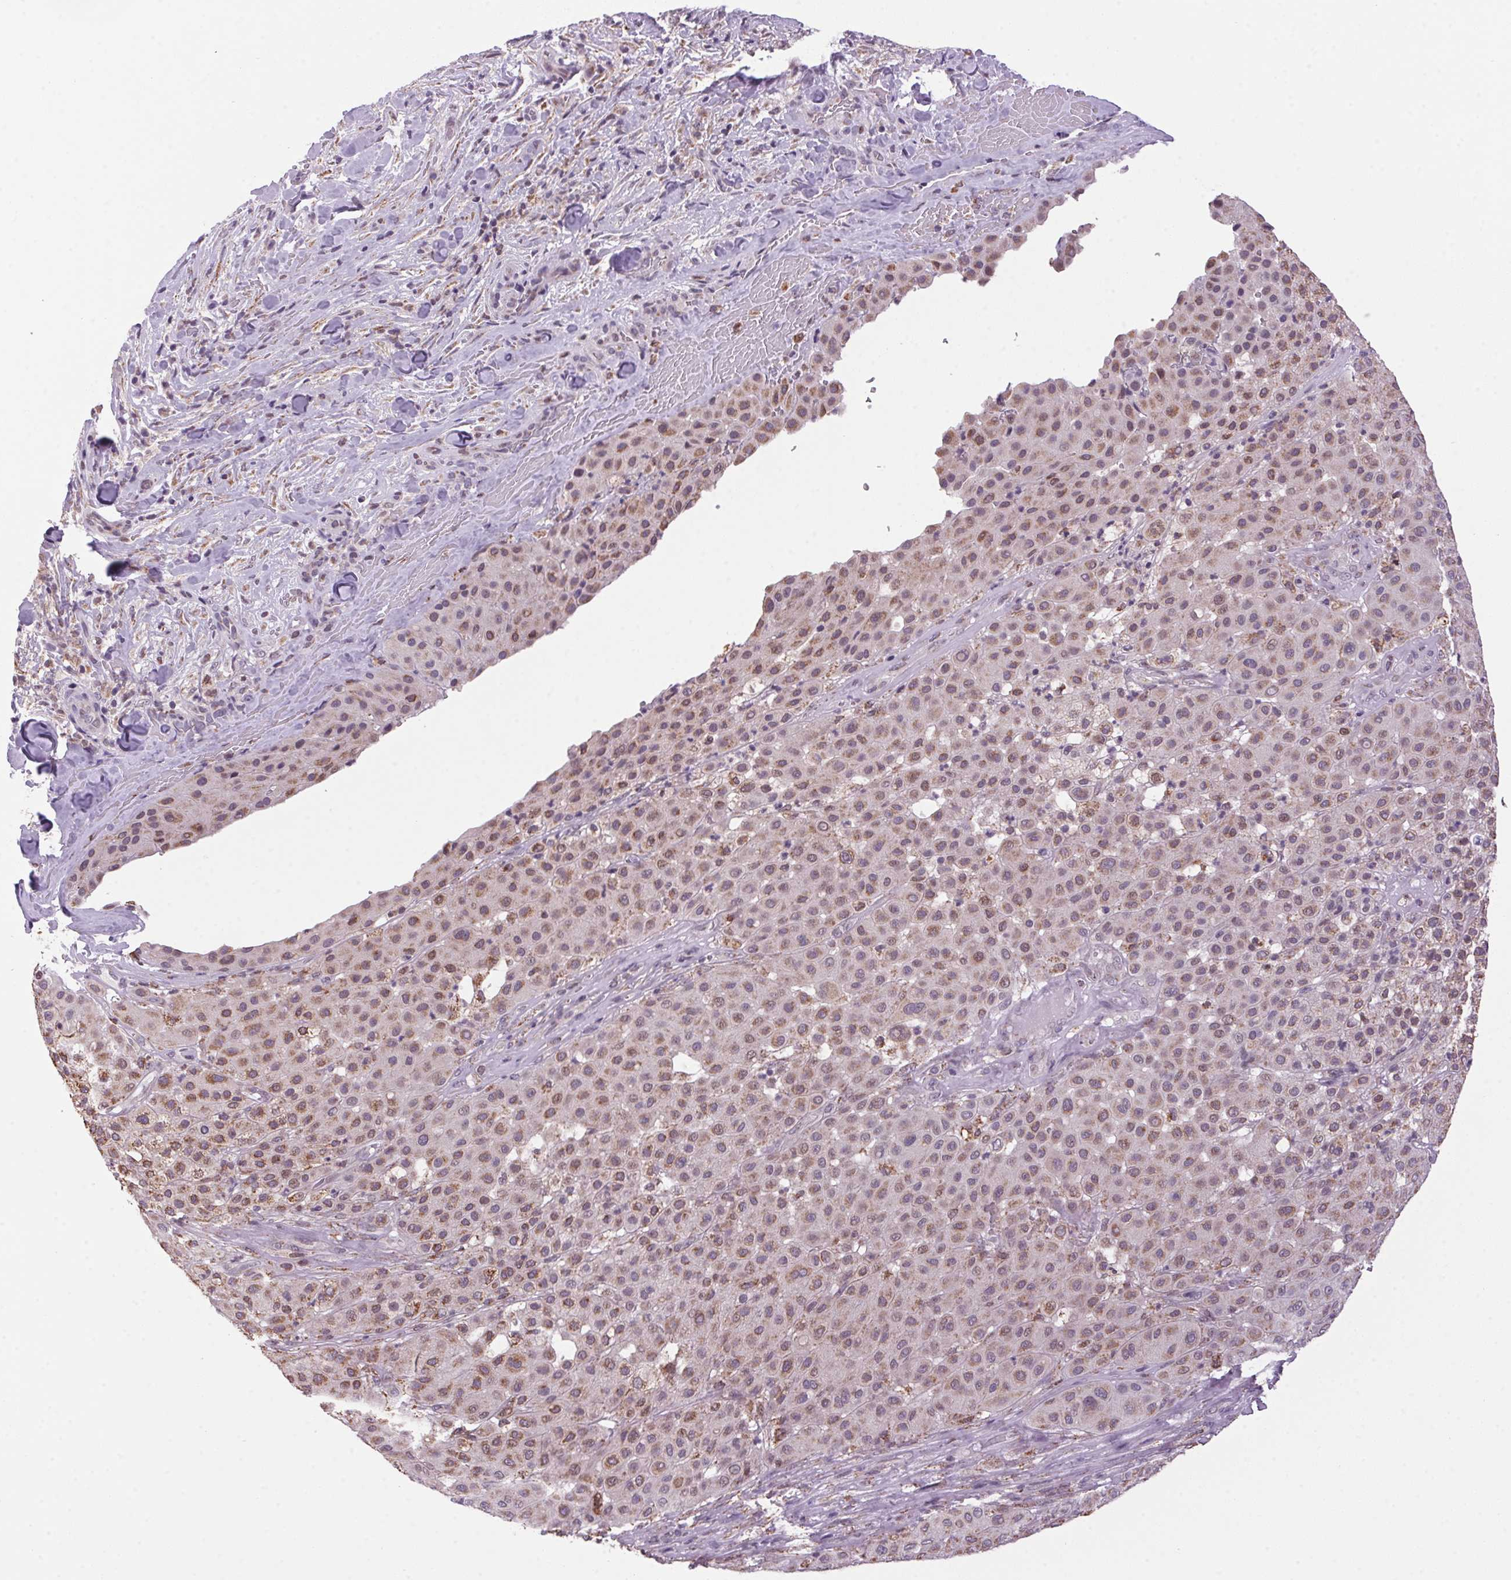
{"staining": {"intensity": "moderate", "quantity": "25%-75%", "location": "cytoplasmic/membranous"}, "tissue": "melanoma", "cell_type": "Tumor cells", "image_type": "cancer", "snomed": [{"axis": "morphology", "description": "Malignant melanoma, Metastatic site"}, {"axis": "topography", "description": "Smooth muscle"}], "caption": "Immunohistochemistry (DAB) staining of melanoma reveals moderate cytoplasmic/membranous protein positivity in approximately 25%-75% of tumor cells.", "gene": "AKR1E2", "patient": {"sex": "male", "age": 41}}